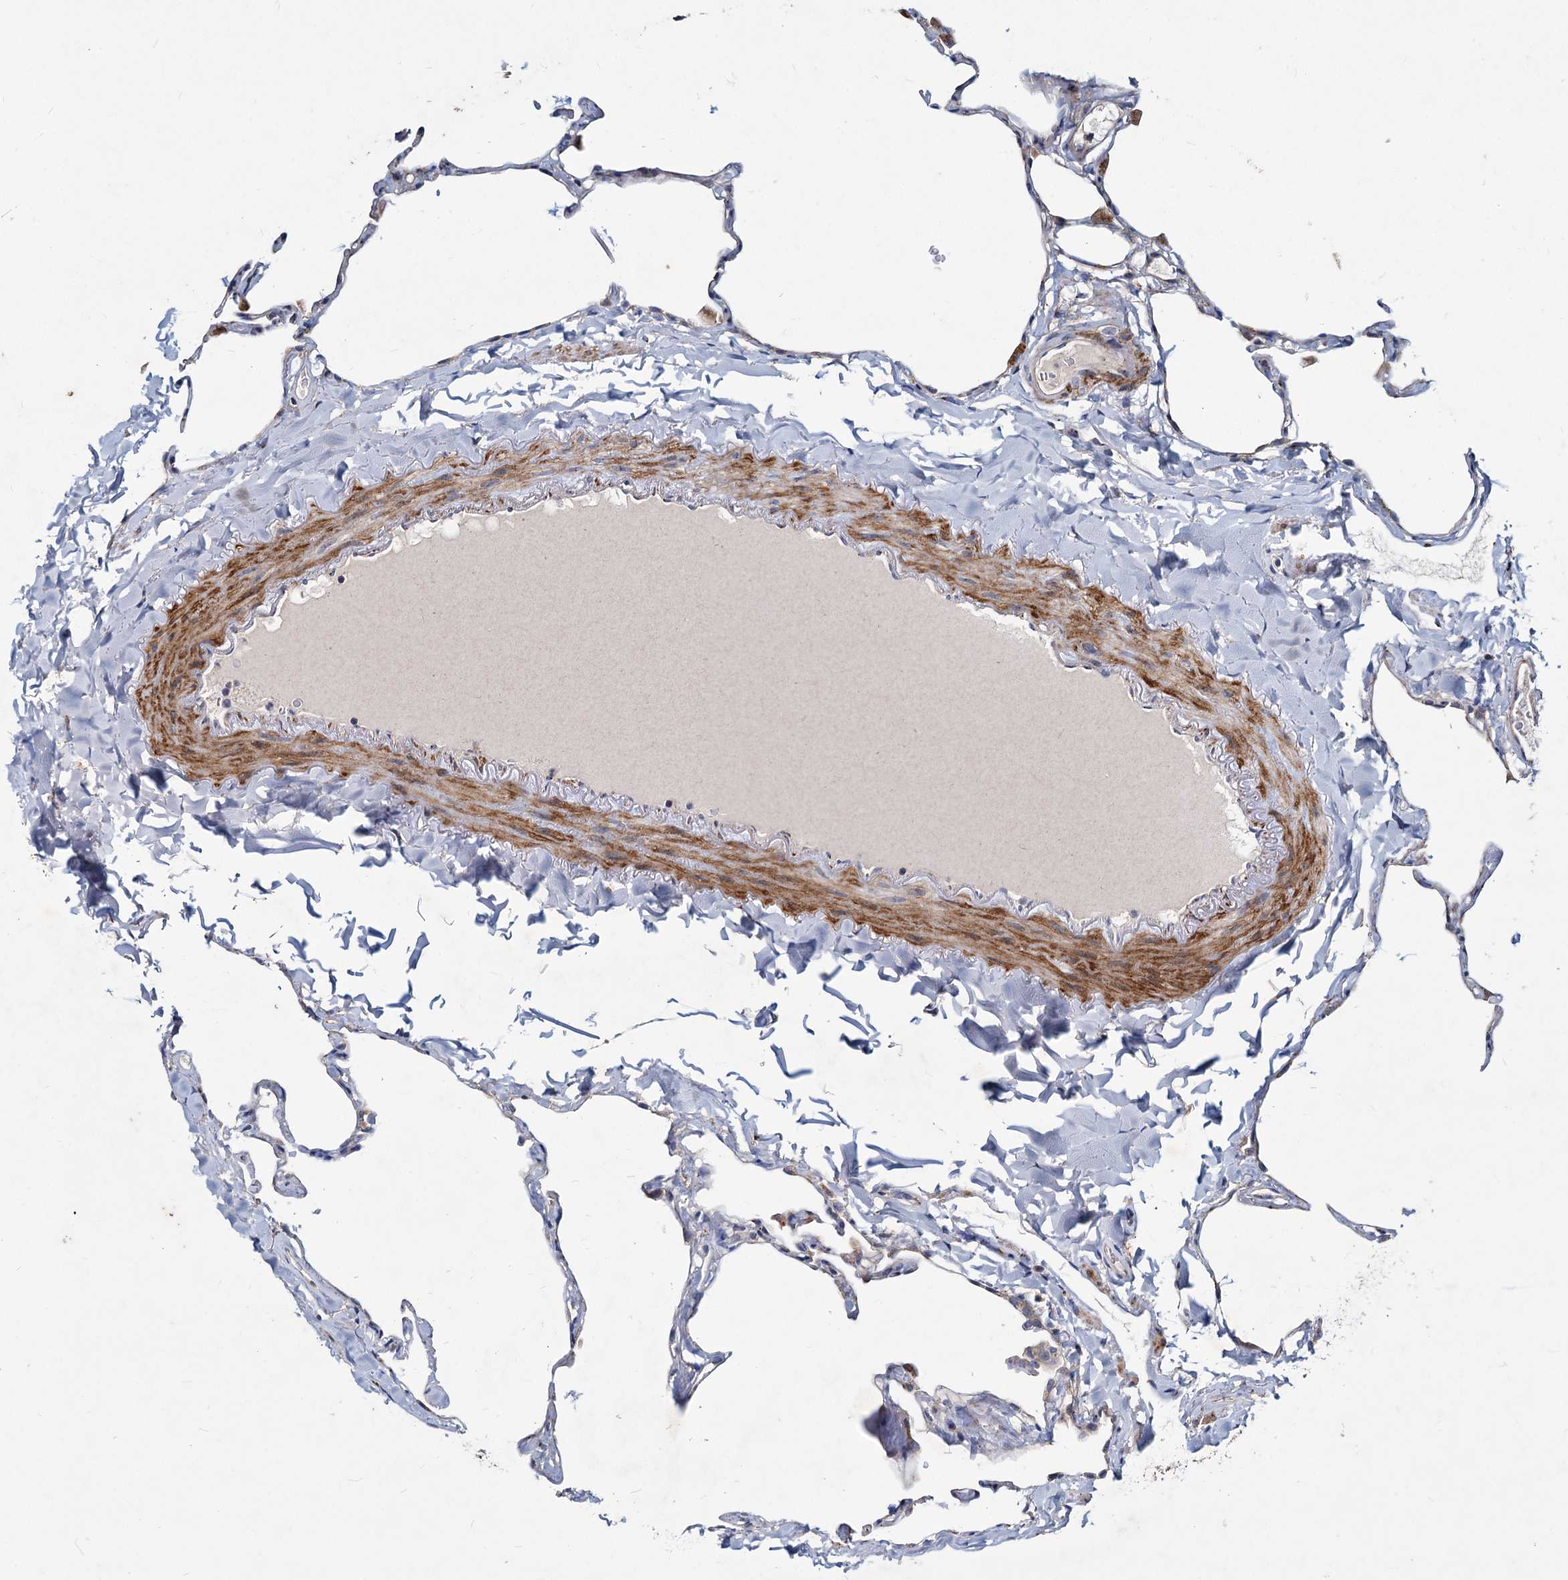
{"staining": {"intensity": "negative", "quantity": "none", "location": "none"}, "tissue": "lung", "cell_type": "Alveolar cells", "image_type": "normal", "snomed": [{"axis": "morphology", "description": "Normal tissue, NOS"}, {"axis": "topography", "description": "Lung"}], "caption": "The micrograph displays no significant positivity in alveolar cells of lung. Brightfield microscopy of IHC stained with DAB (3,3'-diaminobenzidine) (brown) and hematoxylin (blue), captured at high magnification.", "gene": "AGBL4", "patient": {"sex": "male", "age": 65}}